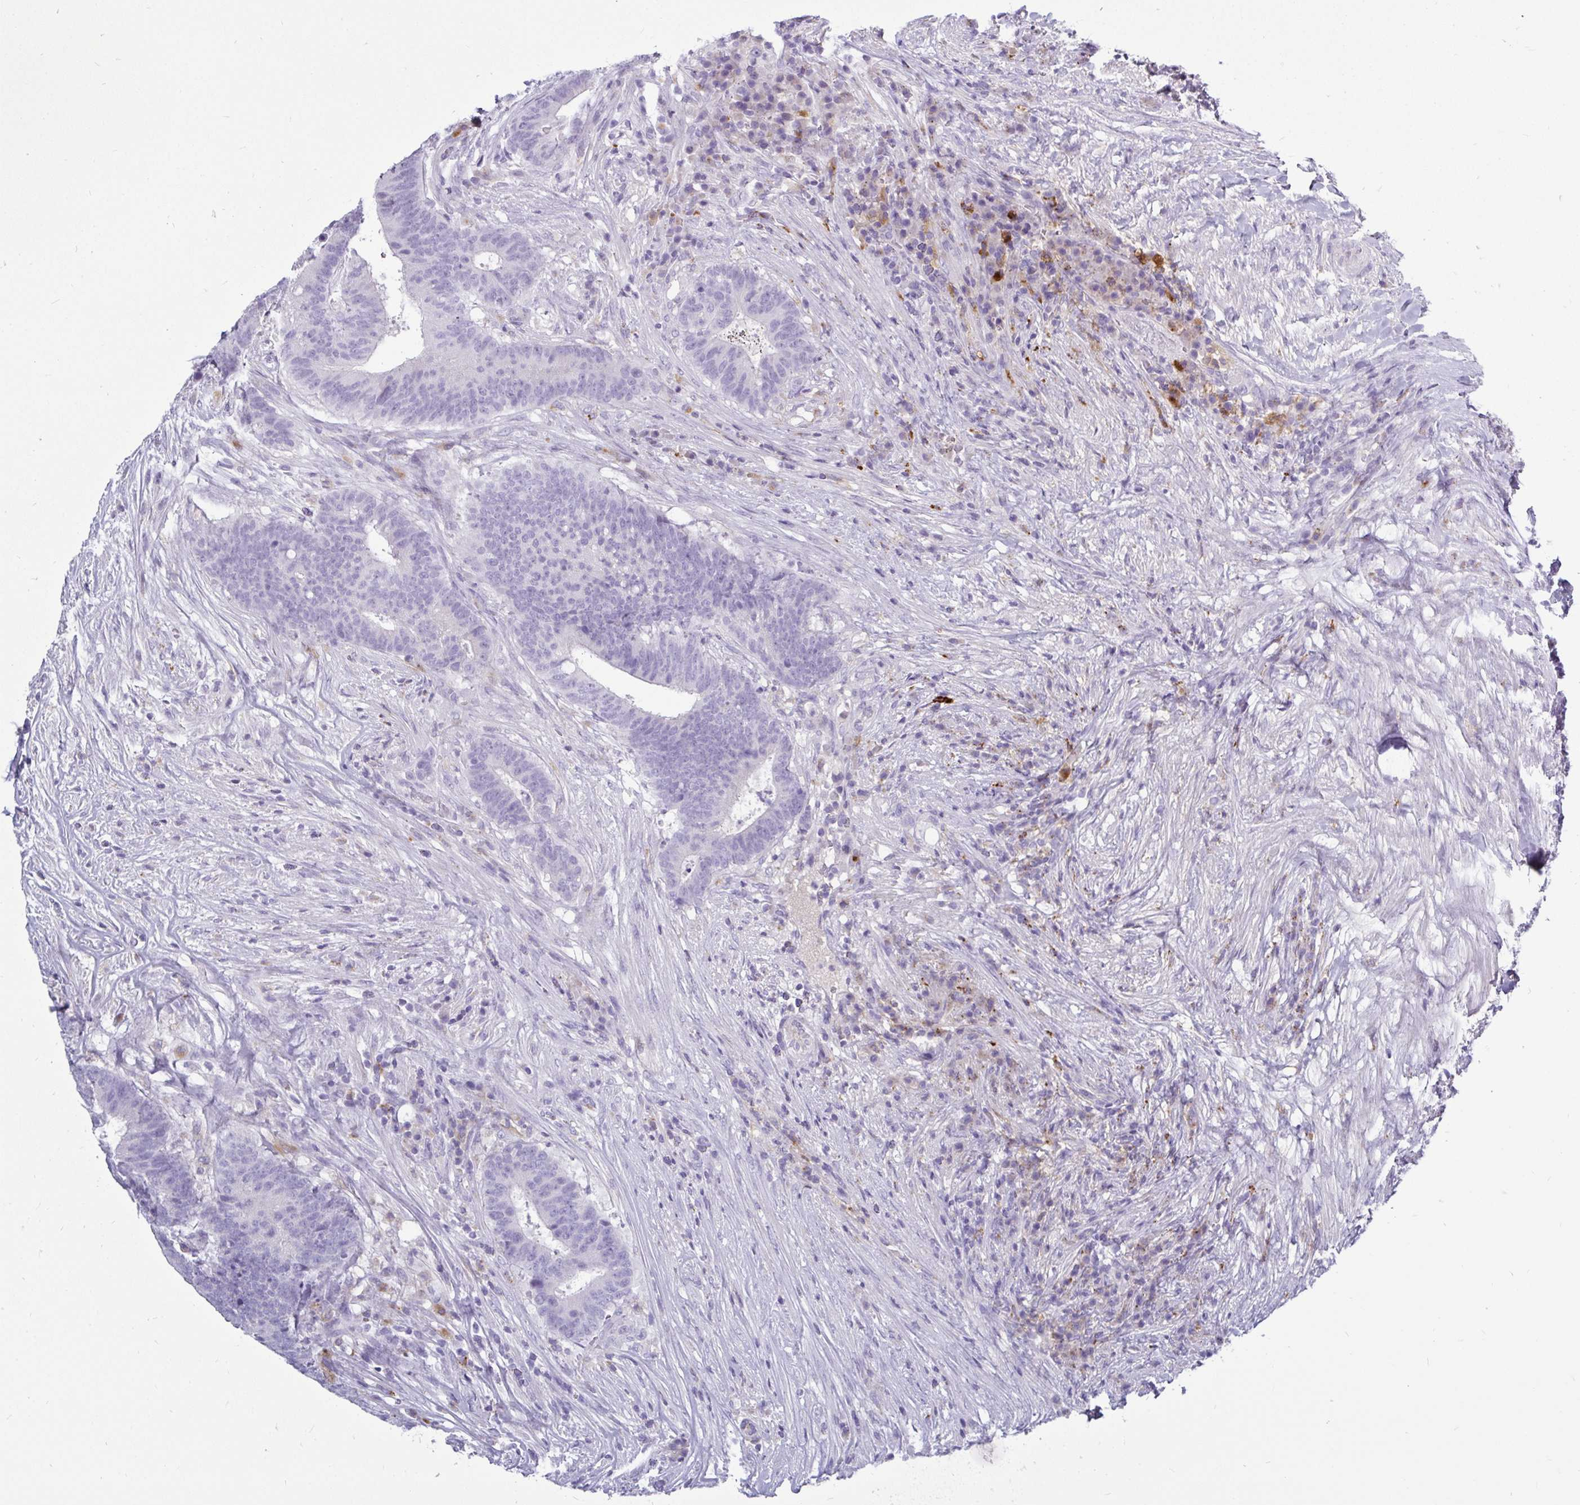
{"staining": {"intensity": "negative", "quantity": "none", "location": "none"}, "tissue": "colorectal cancer", "cell_type": "Tumor cells", "image_type": "cancer", "snomed": [{"axis": "morphology", "description": "Adenocarcinoma, NOS"}, {"axis": "topography", "description": "Colon"}], "caption": "The image demonstrates no significant staining in tumor cells of adenocarcinoma (colorectal).", "gene": "CTSZ", "patient": {"sex": "female", "age": 43}}